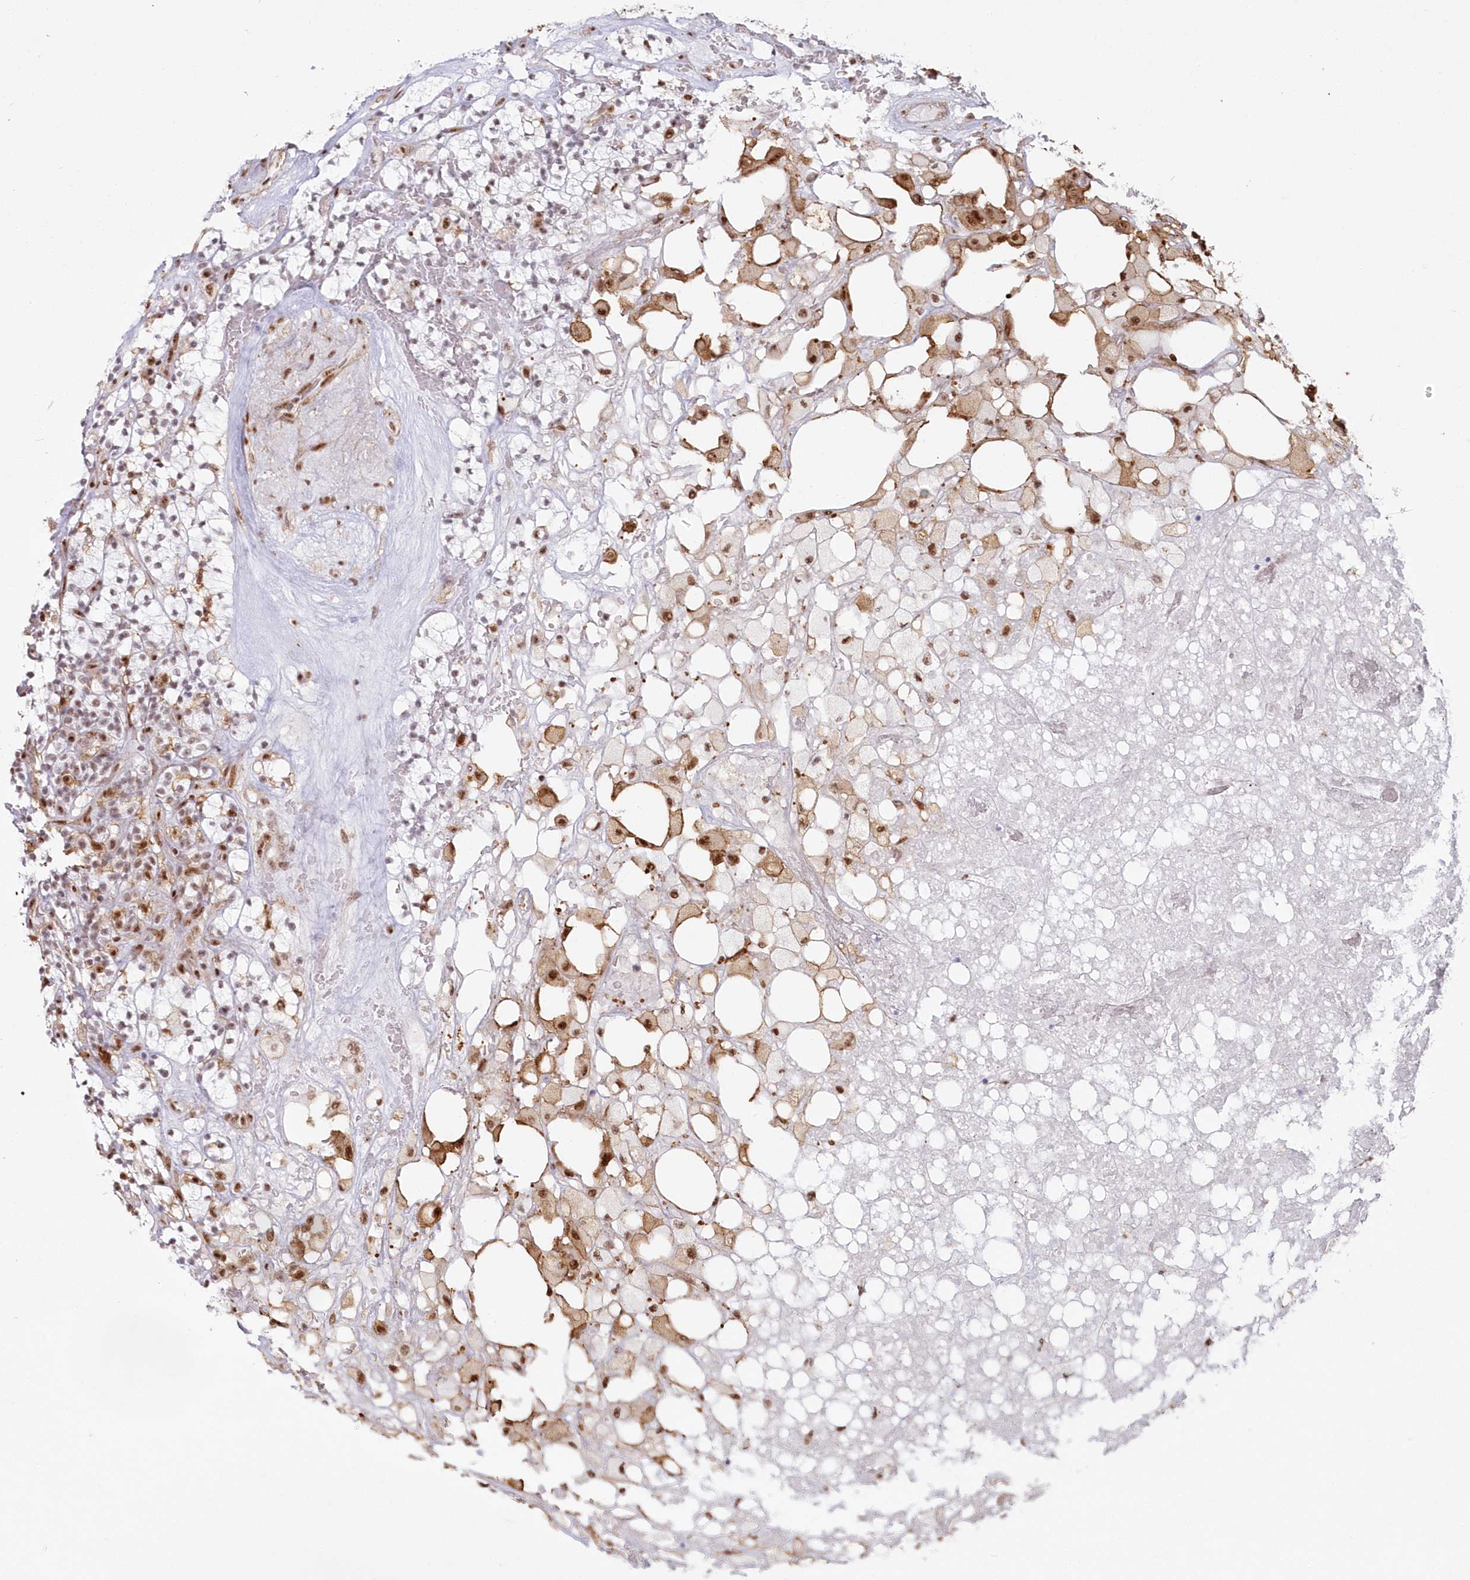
{"staining": {"intensity": "moderate", "quantity": "<25%", "location": "nuclear"}, "tissue": "renal cancer", "cell_type": "Tumor cells", "image_type": "cancer", "snomed": [{"axis": "morphology", "description": "Adenocarcinoma, NOS"}, {"axis": "topography", "description": "Kidney"}], "caption": "Tumor cells reveal moderate nuclear positivity in about <25% of cells in renal cancer (adenocarcinoma).", "gene": "DDX46", "patient": {"sex": "male", "age": 77}}